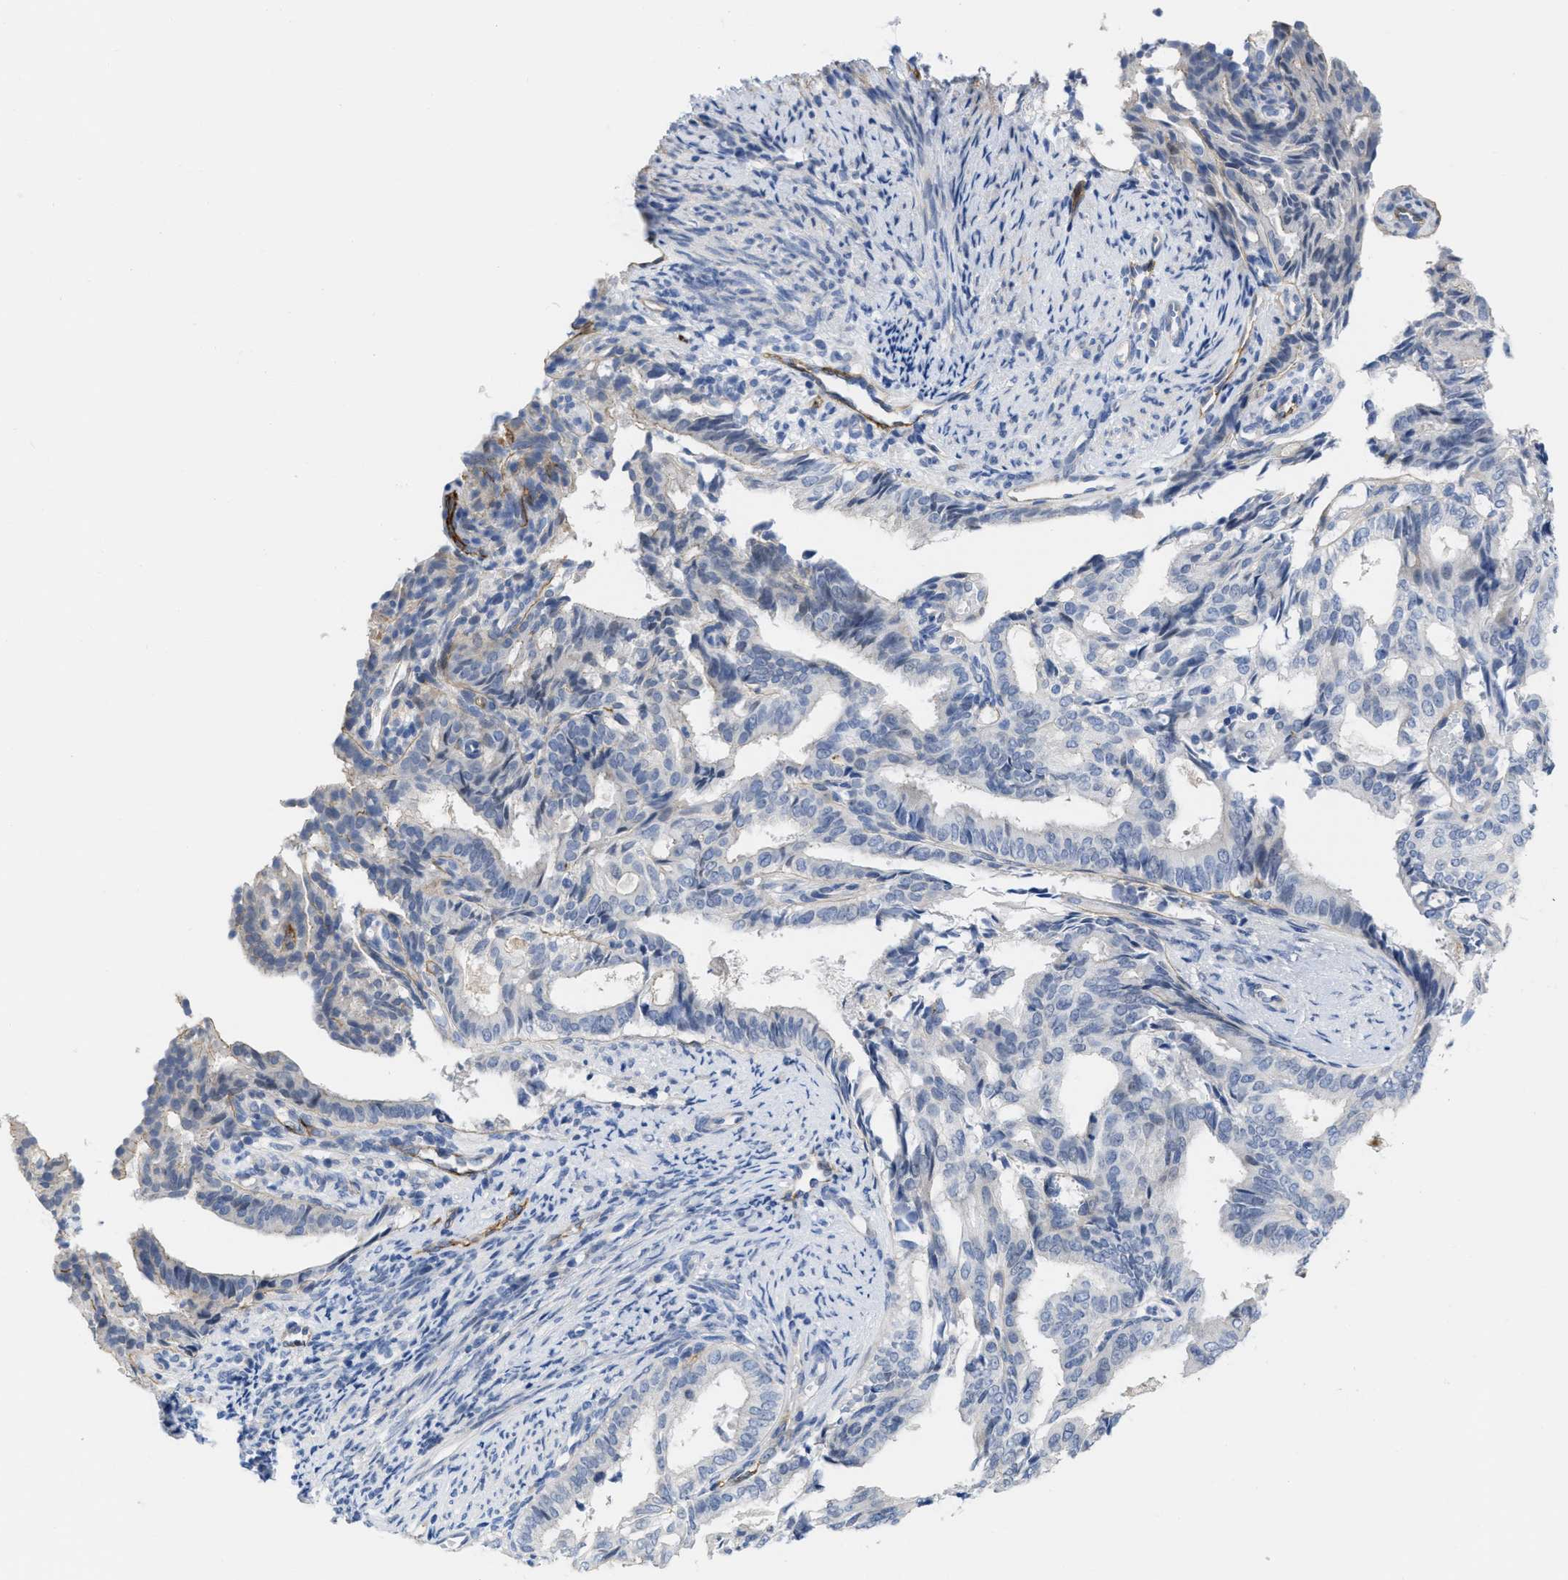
{"staining": {"intensity": "negative", "quantity": "none", "location": "none"}, "tissue": "endometrial cancer", "cell_type": "Tumor cells", "image_type": "cancer", "snomed": [{"axis": "morphology", "description": "Adenocarcinoma, NOS"}, {"axis": "topography", "description": "Endometrium"}], "caption": "Tumor cells show no significant protein expression in endometrial cancer (adenocarcinoma).", "gene": "ACKR1", "patient": {"sex": "female", "age": 58}}